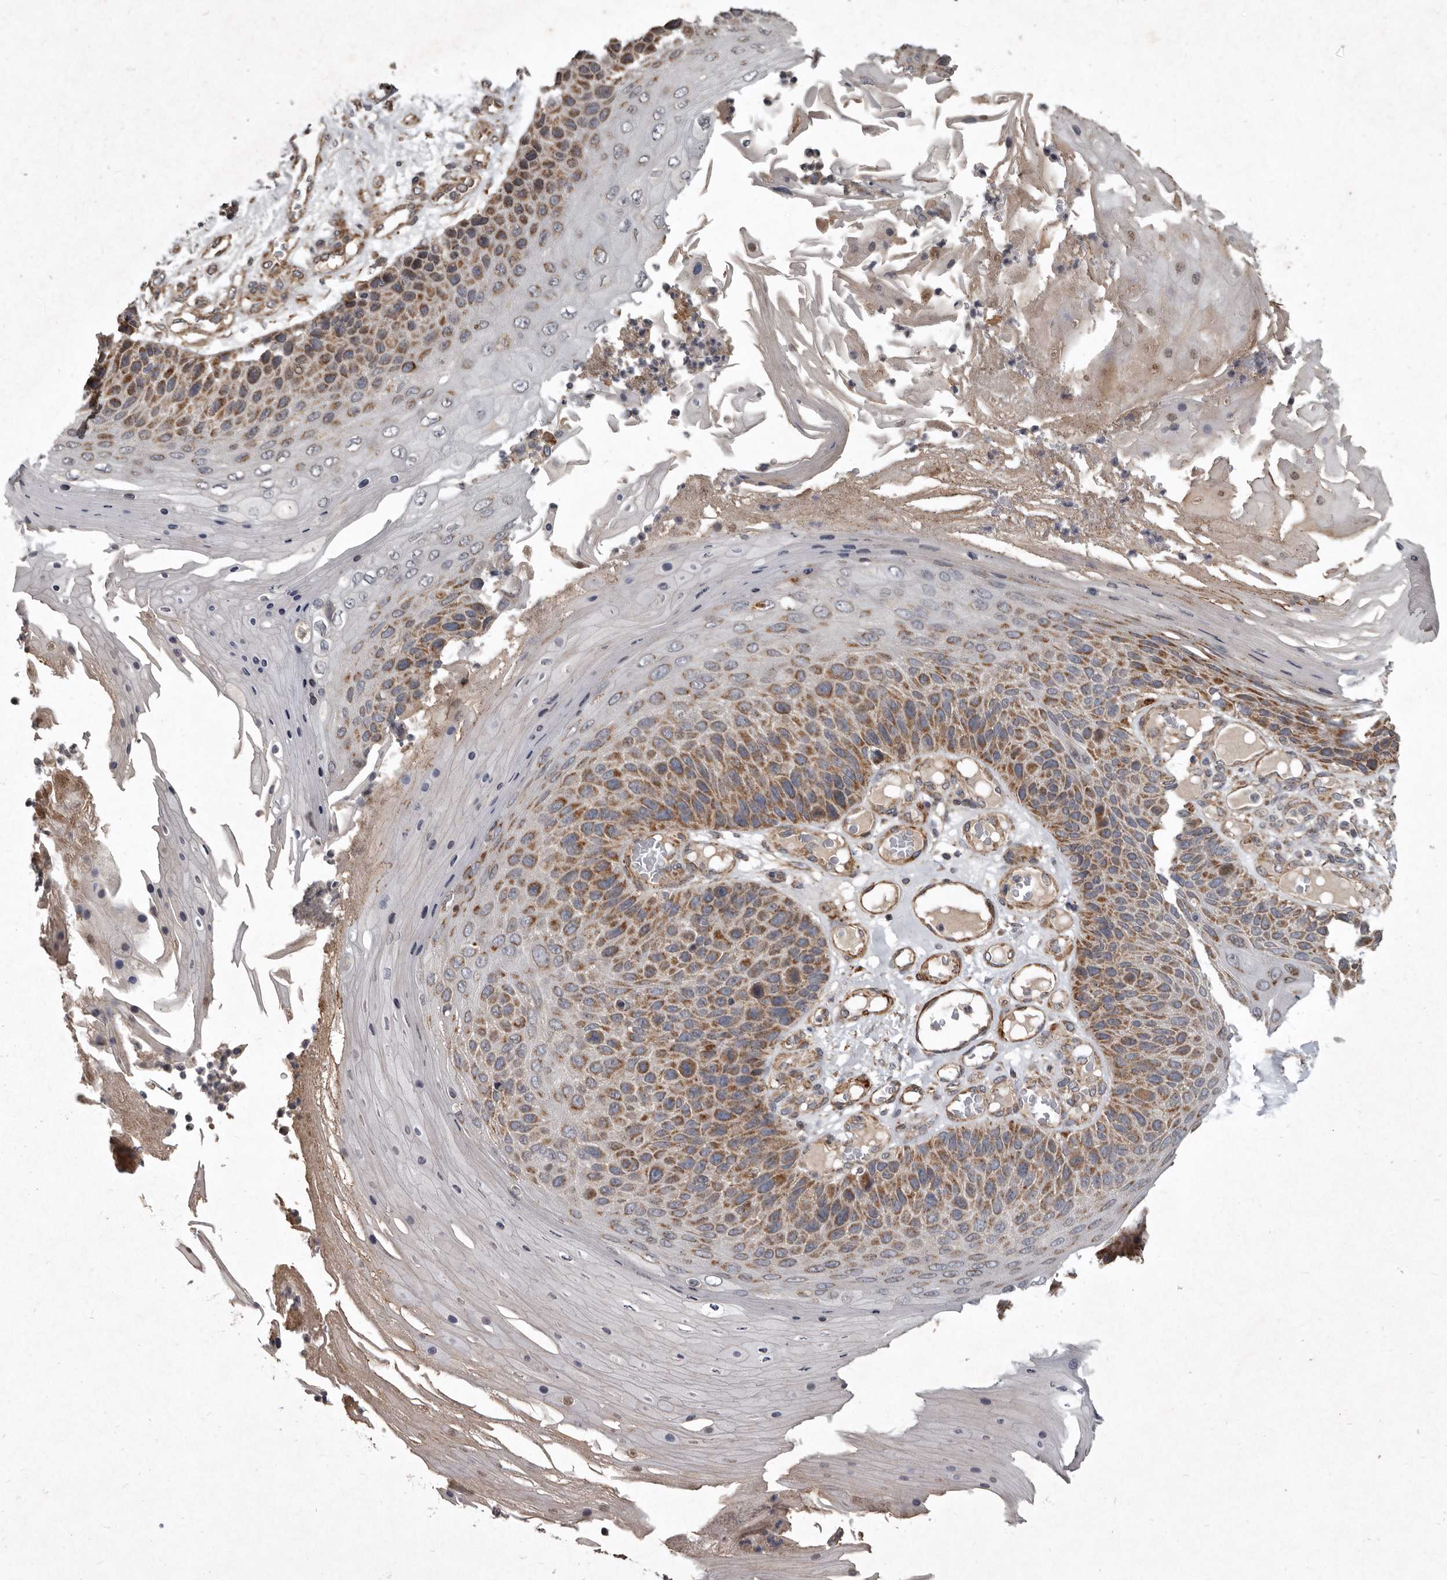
{"staining": {"intensity": "moderate", "quantity": ">75%", "location": "cytoplasmic/membranous"}, "tissue": "skin cancer", "cell_type": "Tumor cells", "image_type": "cancer", "snomed": [{"axis": "morphology", "description": "Squamous cell carcinoma, NOS"}, {"axis": "topography", "description": "Skin"}], "caption": "This micrograph displays immunohistochemistry (IHC) staining of human skin cancer (squamous cell carcinoma), with medium moderate cytoplasmic/membranous expression in about >75% of tumor cells.", "gene": "MRPS15", "patient": {"sex": "female", "age": 88}}